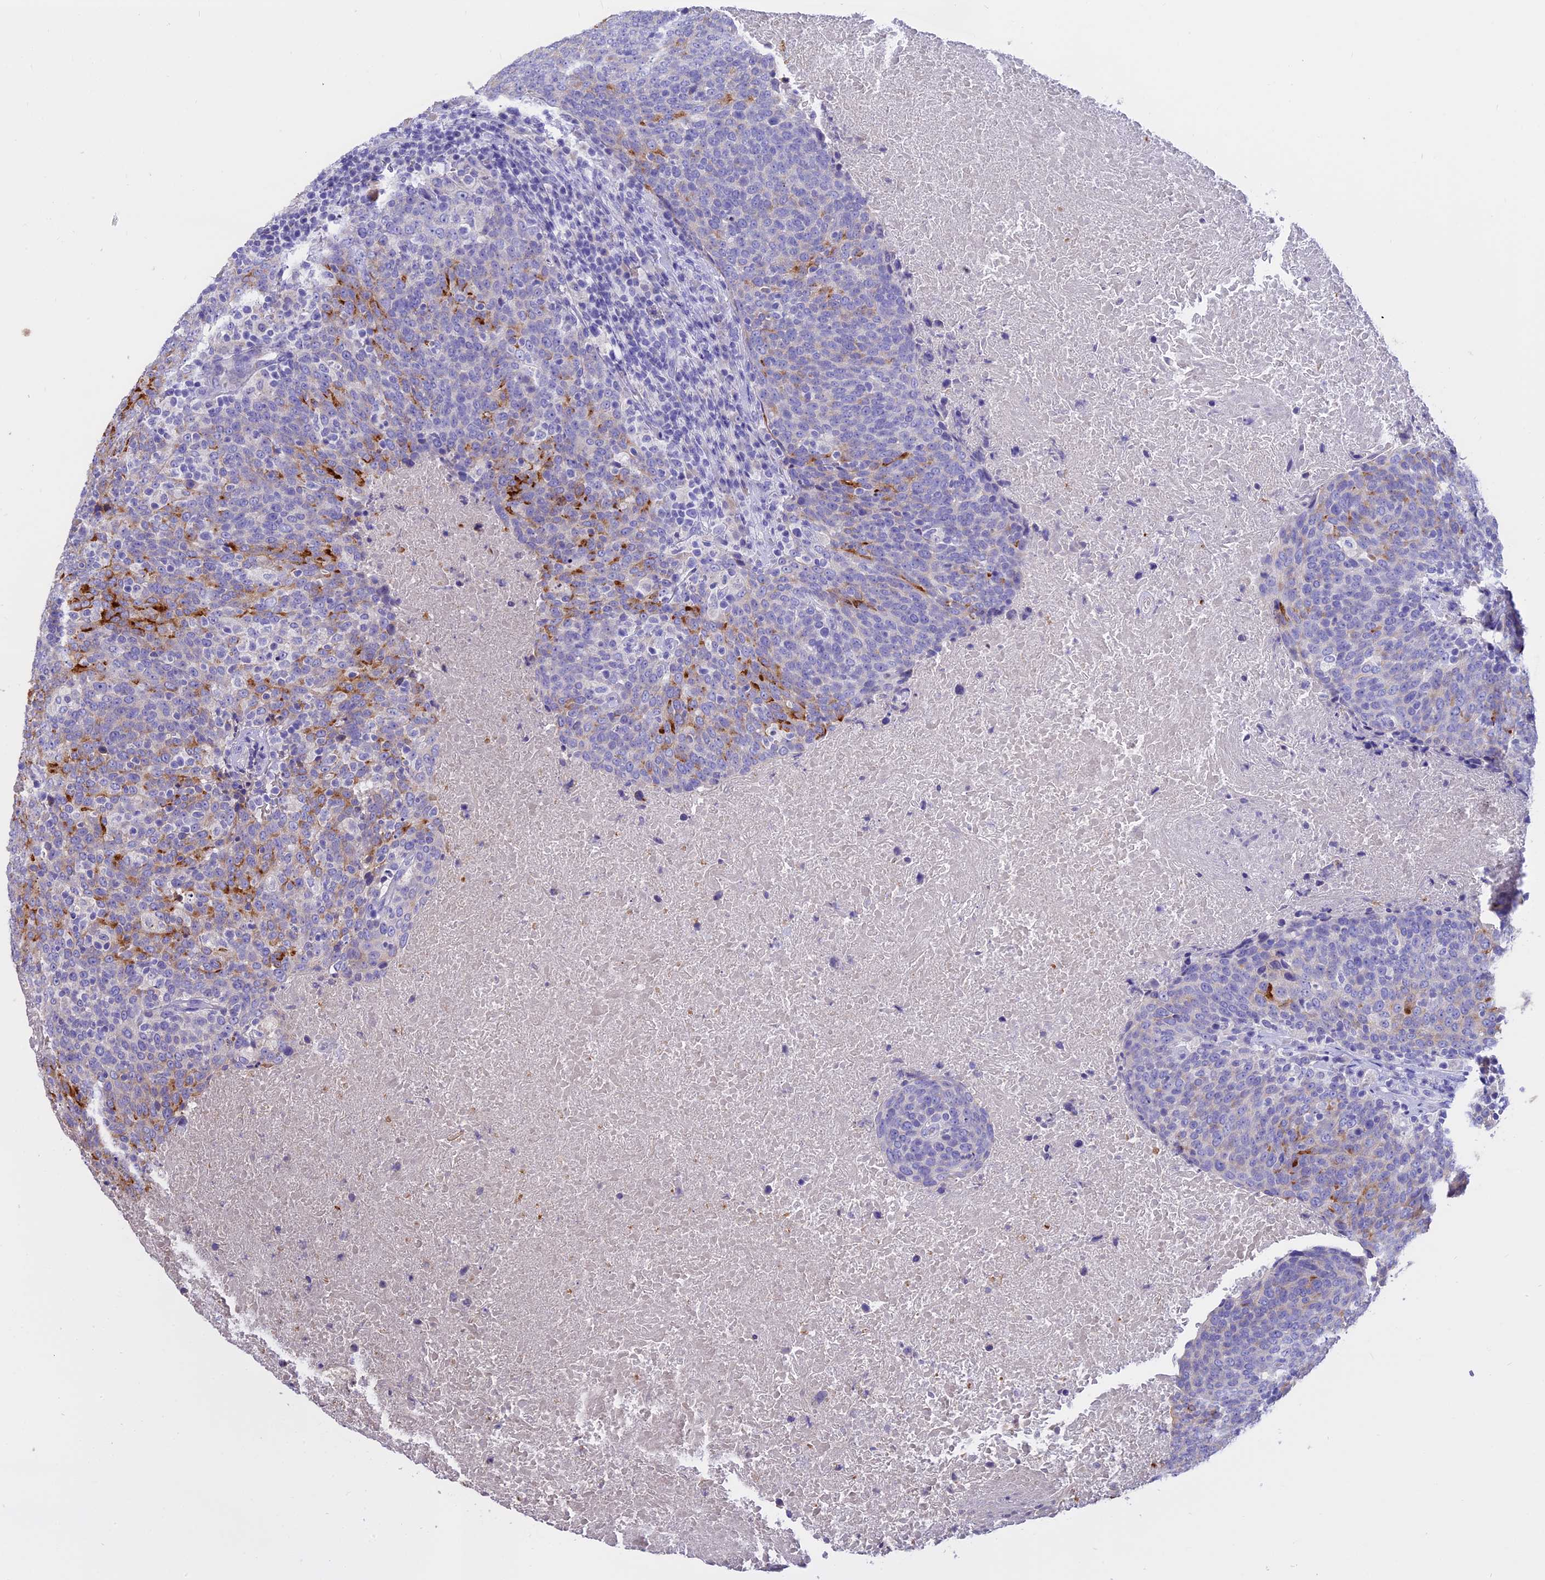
{"staining": {"intensity": "moderate", "quantity": "<25%", "location": "cytoplasmic/membranous"}, "tissue": "head and neck cancer", "cell_type": "Tumor cells", "image_type": "cancer", "snomed": [{"axis": "morphology", "description": "Squamous cell carcinoma, NOS"}, {"axis": "morphology", "description": "Squamous cell carcinoma, metastatic, NOS"}, {"axis": "topography", "description": "Lymph node"}, {"axis": "topography", "description": "Head-Neck"}], "caption": "Immunohistochemical staining of head and neck cancer shows low levels of moderate cytoplasmic/membranous protein positivity in about <25% of tumor cells.", "gene": "WFDC2", "patient": {"sex": "male", "age": 62}}